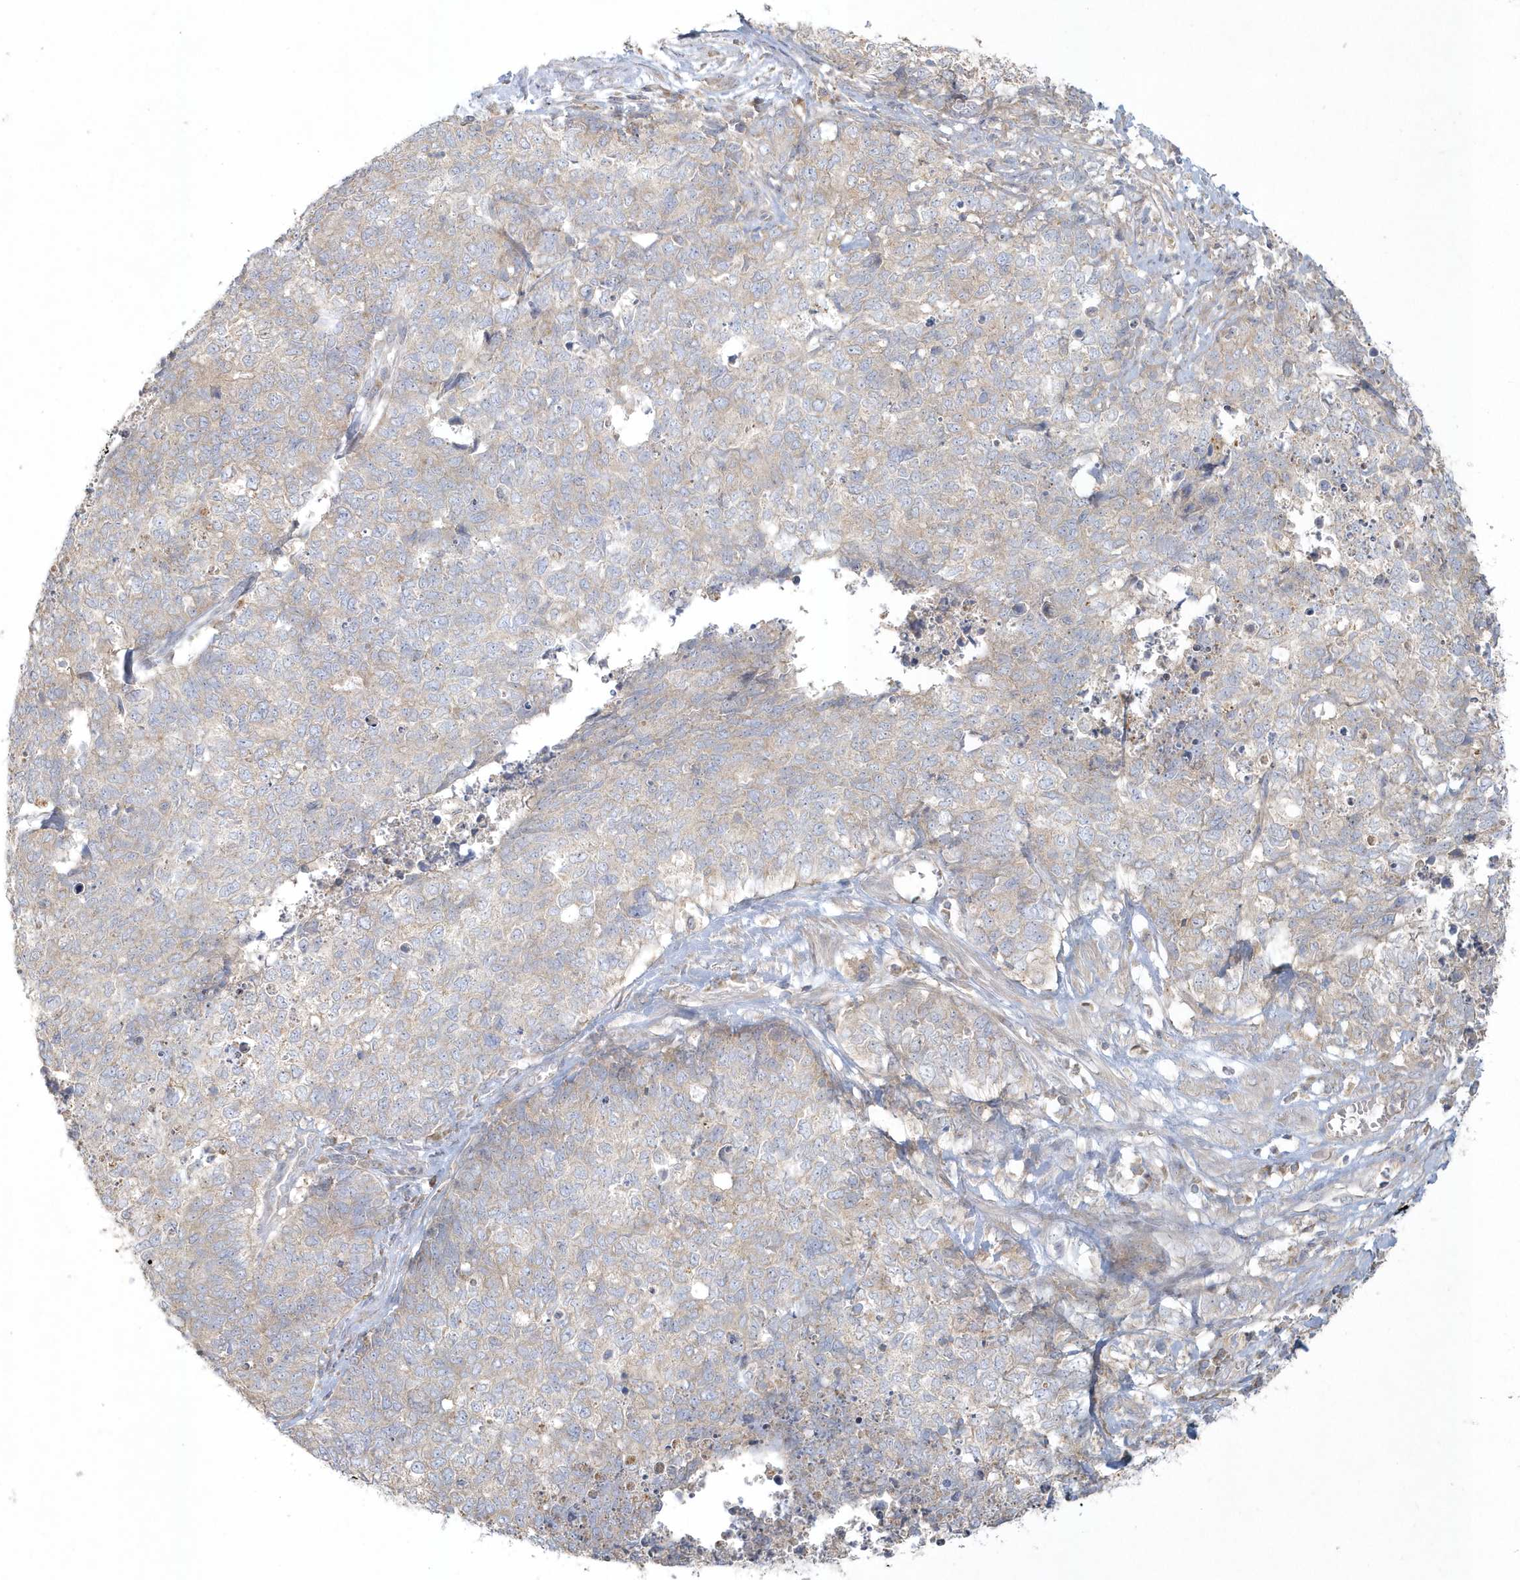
{"staining": {"intensity": "weak", "quantity": "<25%", "location": "cytoplasmic/membranous"}, "tissue": "cervical cancer", "cell_type": "Tumor cells", "image_type": "cancer", "snomed": [{"axis": "morphology", "description": "Squamous cell carcinoma, NOS"}, {"axis": "topography", "description": "Cervix"}], "caption": "An immunohistochemistry image of cervical cancer is shown. There is no staining in tumor cells of cervical cancer.", "gene": "BLTP3A", "patient": {"sex": "female", "age": 63}}